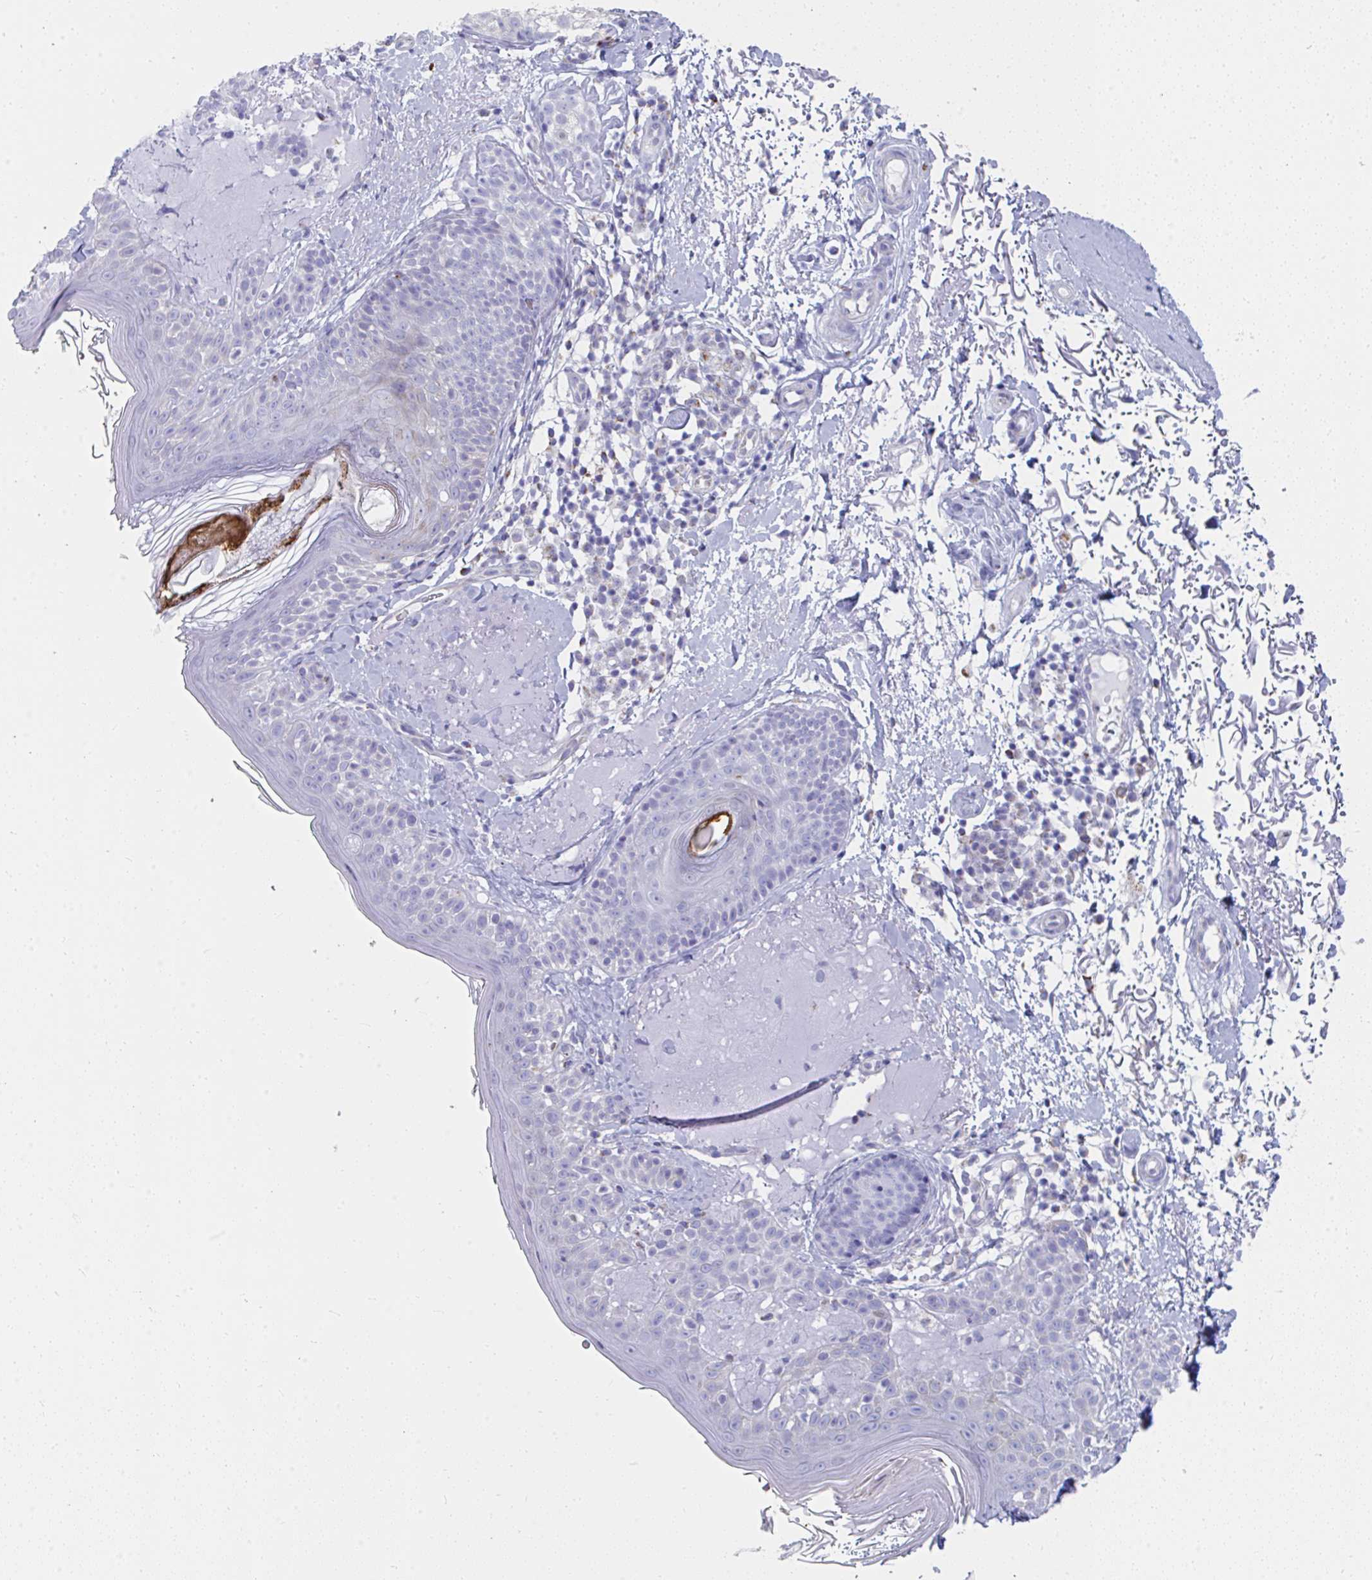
{"staining": {"intensity": "negative", "quantity": "none", "location": "none"}, "tissue": "skin", "cell_type": "Fibroblasts", "image_type": "normal", "snomed": [{"axis": "morphology", "description": "Normal tissue, NOS"}, {"axis": "topography", "description": "Skin"}], "caption": "This is an IHC micrograph of benign skin. There is no positivity in fibroblasts.", "gene": "MGAM2", "patient": {"sex": "male", "age": 73}}